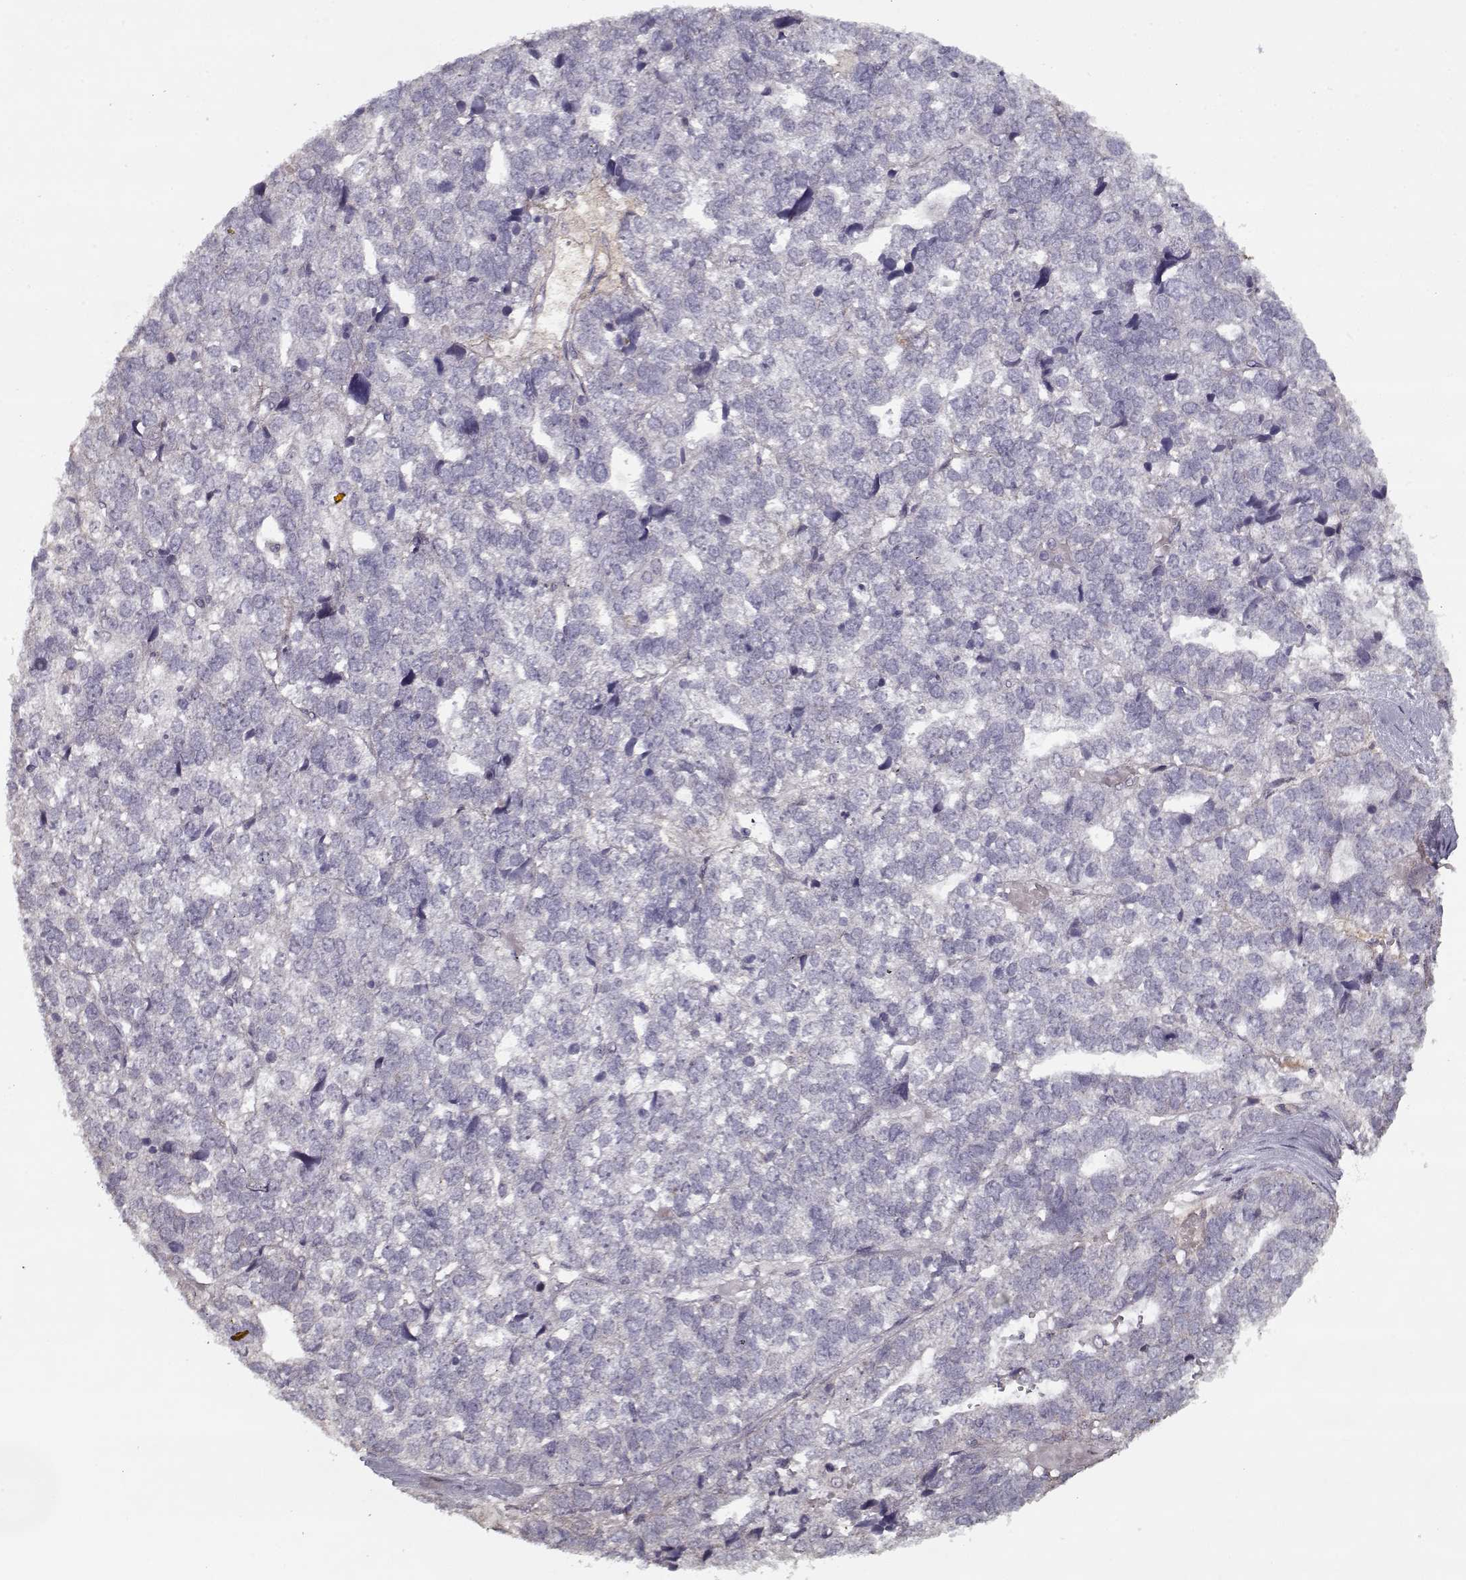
{"staining": {"intensity": "negative", "quantity": "none", "location": "none"}, "tissue": "stomach cancer", "cell_type": "Tumor cells", "image_type": "cancer", "snomed": [{"axis": "morphology", "description": "Adenocarcinoma, NOS"}, {"axis": "topography", "description": "Stomach"}], "caption": "Immunohistochemistry histopathology image of neoplastic tissue: human stomach cancer (adenocarcinoma) stained with DAB (3,3'-diaminobenzidine) displays no significant protein positivity in tumor cells.", "gene": "LAMA2", "patient": {"sex": "male", "age": 69}}